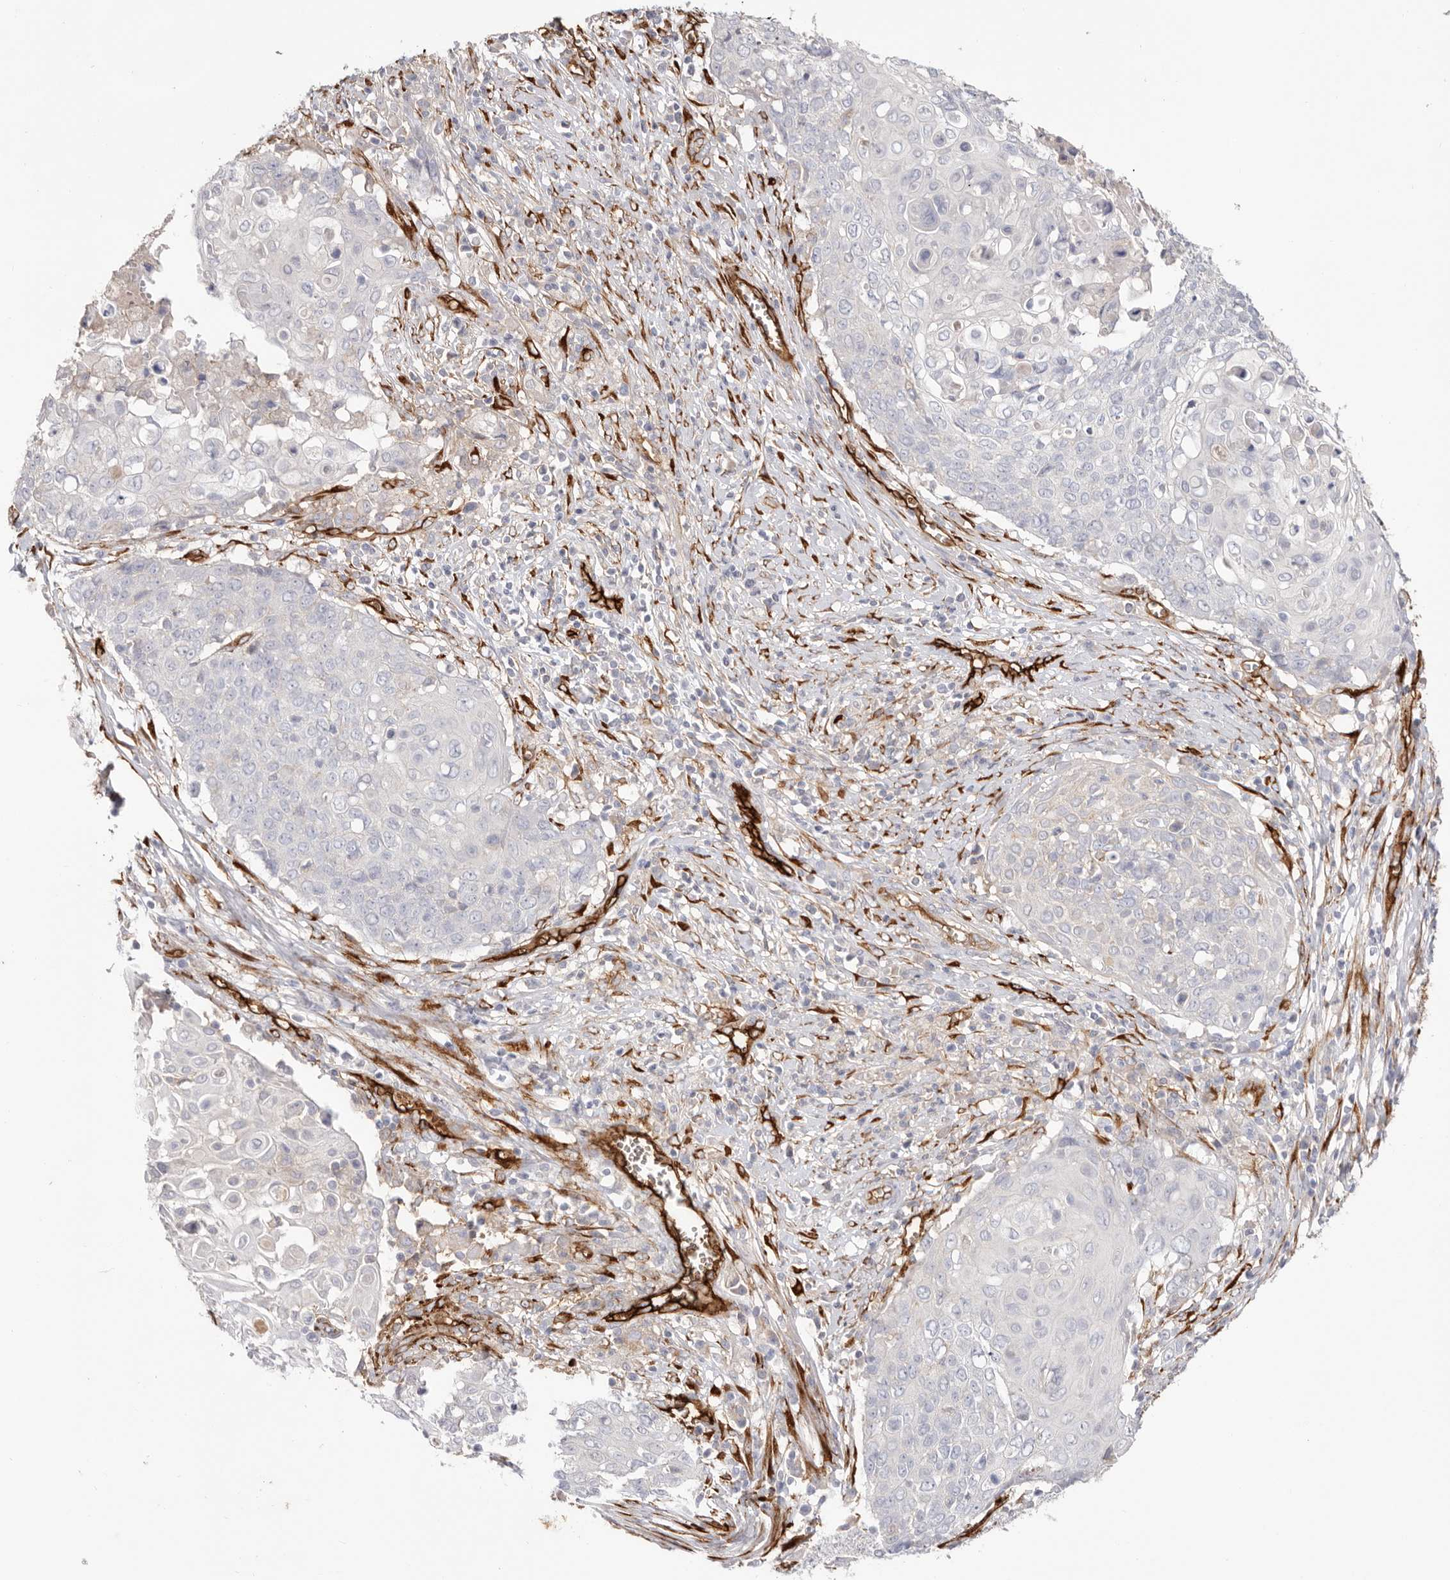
{"staining": {"intensity": "negative", "quantity": "none", "location": "none"}, "tissue": "cervical cancer", "cell_type": "Tumor cells", "image_type": "cancer", "snomed": [{"axis": "morphology", "description": "Squamous cell carcinoma, NOS"}, {"axis": "topography", "description": "Cervix"}], "caption": "IHC histopathology image of neoplastic tissue: cervical cancer stained with DAB displays no significant protein staining in tumor cells.", "gene": "LRRC66", "patient": {"sex": "female", "age": 39}}